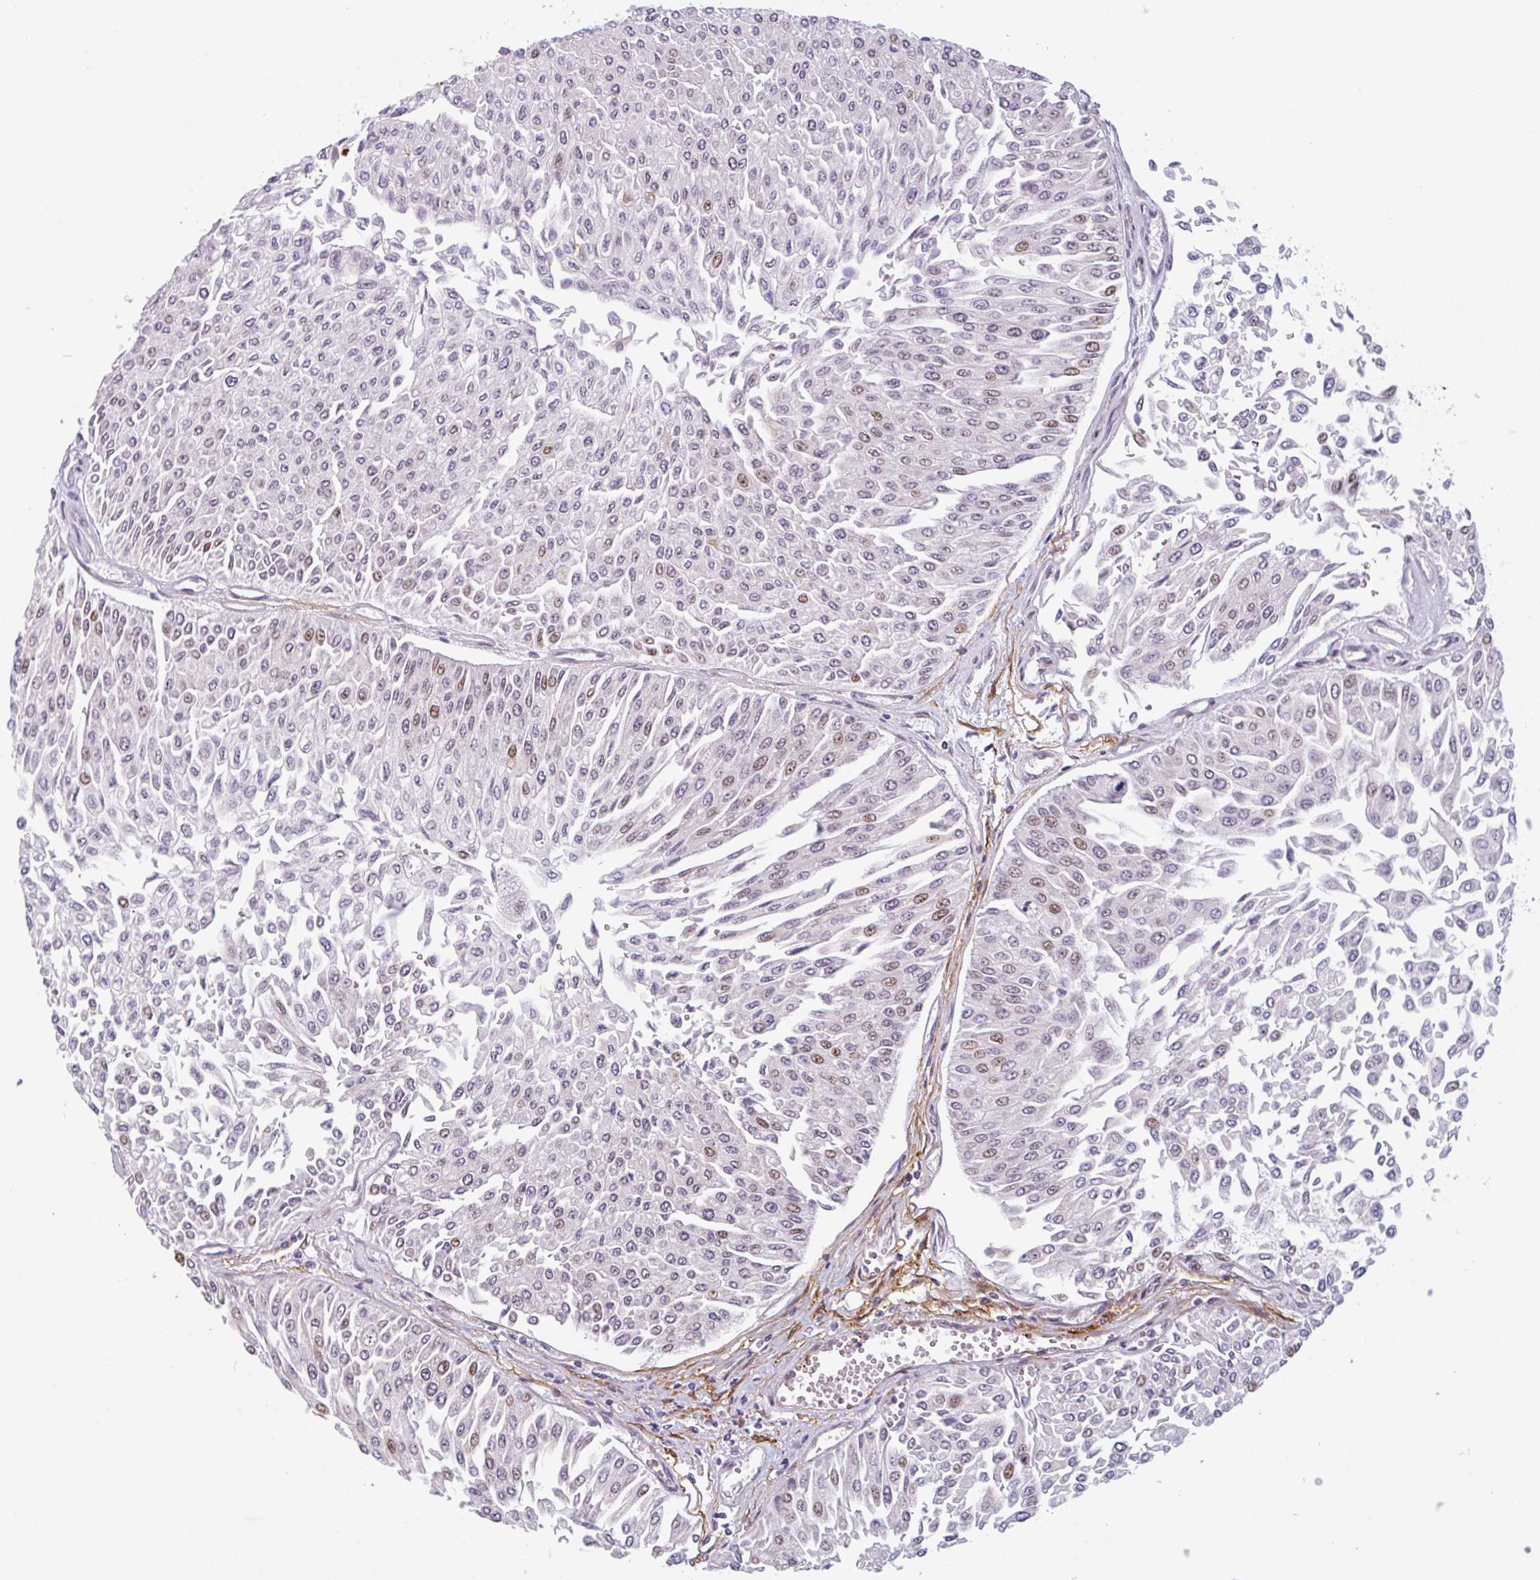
{"staining": {"intensity": "weak", "quantity": "<25%", "location": "nuclear"}, "tissue": "urothelial cancer", "cell_type": "Tumor cells", "image_type": "cancer", "snomed": [{"axis": "morphology", "description": "Urothelial carcinoma, Low grade"}, {"axis": "topography", "description": "Urinary bladder"}], "caption": "There is no significant staining in tumor cells of urothelial carcinoma (low-grade). The staining was performed using DAB to visualize the protein expression in brown, while the nuclei were stained in blue with hematoxylin (Magnification: 20x).", "gene": "TMEM119", "patient": {"sex": "male", "age": 67}}